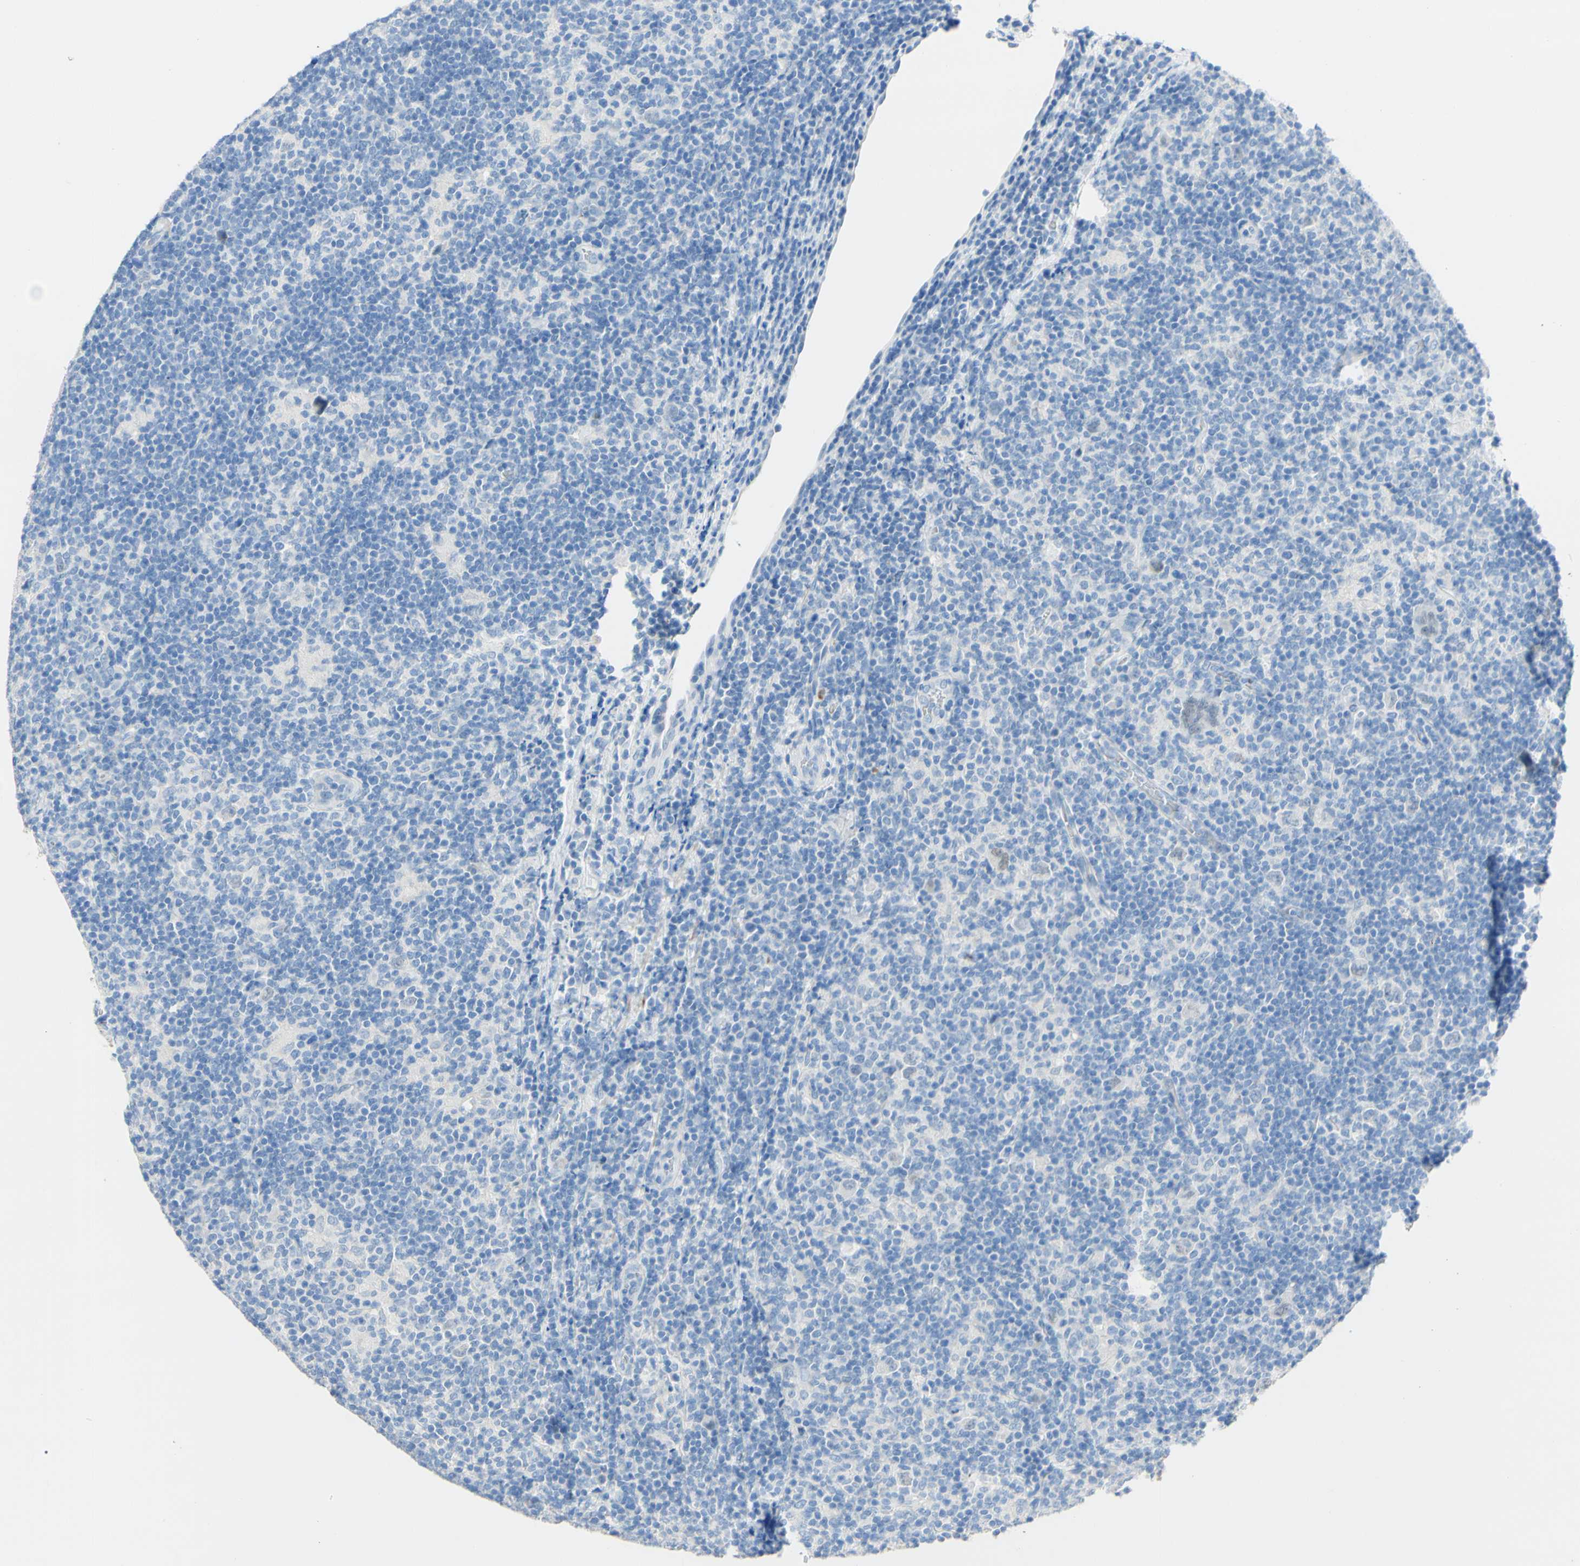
{"staining": {"intensity": "negative", "quantity": "none", "location": "none"}, "tissue": "lymphoma", "cell_type": "Tumor cells", "image_type": "cancer", "snomed": [{"axis": "morphology", "description": "Hodgkin's disease, NOS"}, {"axis": "topography", "description": "Lymph node"}], "caption": "There is no significant staining in tumor cells of Hodgkin's disease.", "gene": "DSC2", "patient": {"sex": "female", "age": 57}}